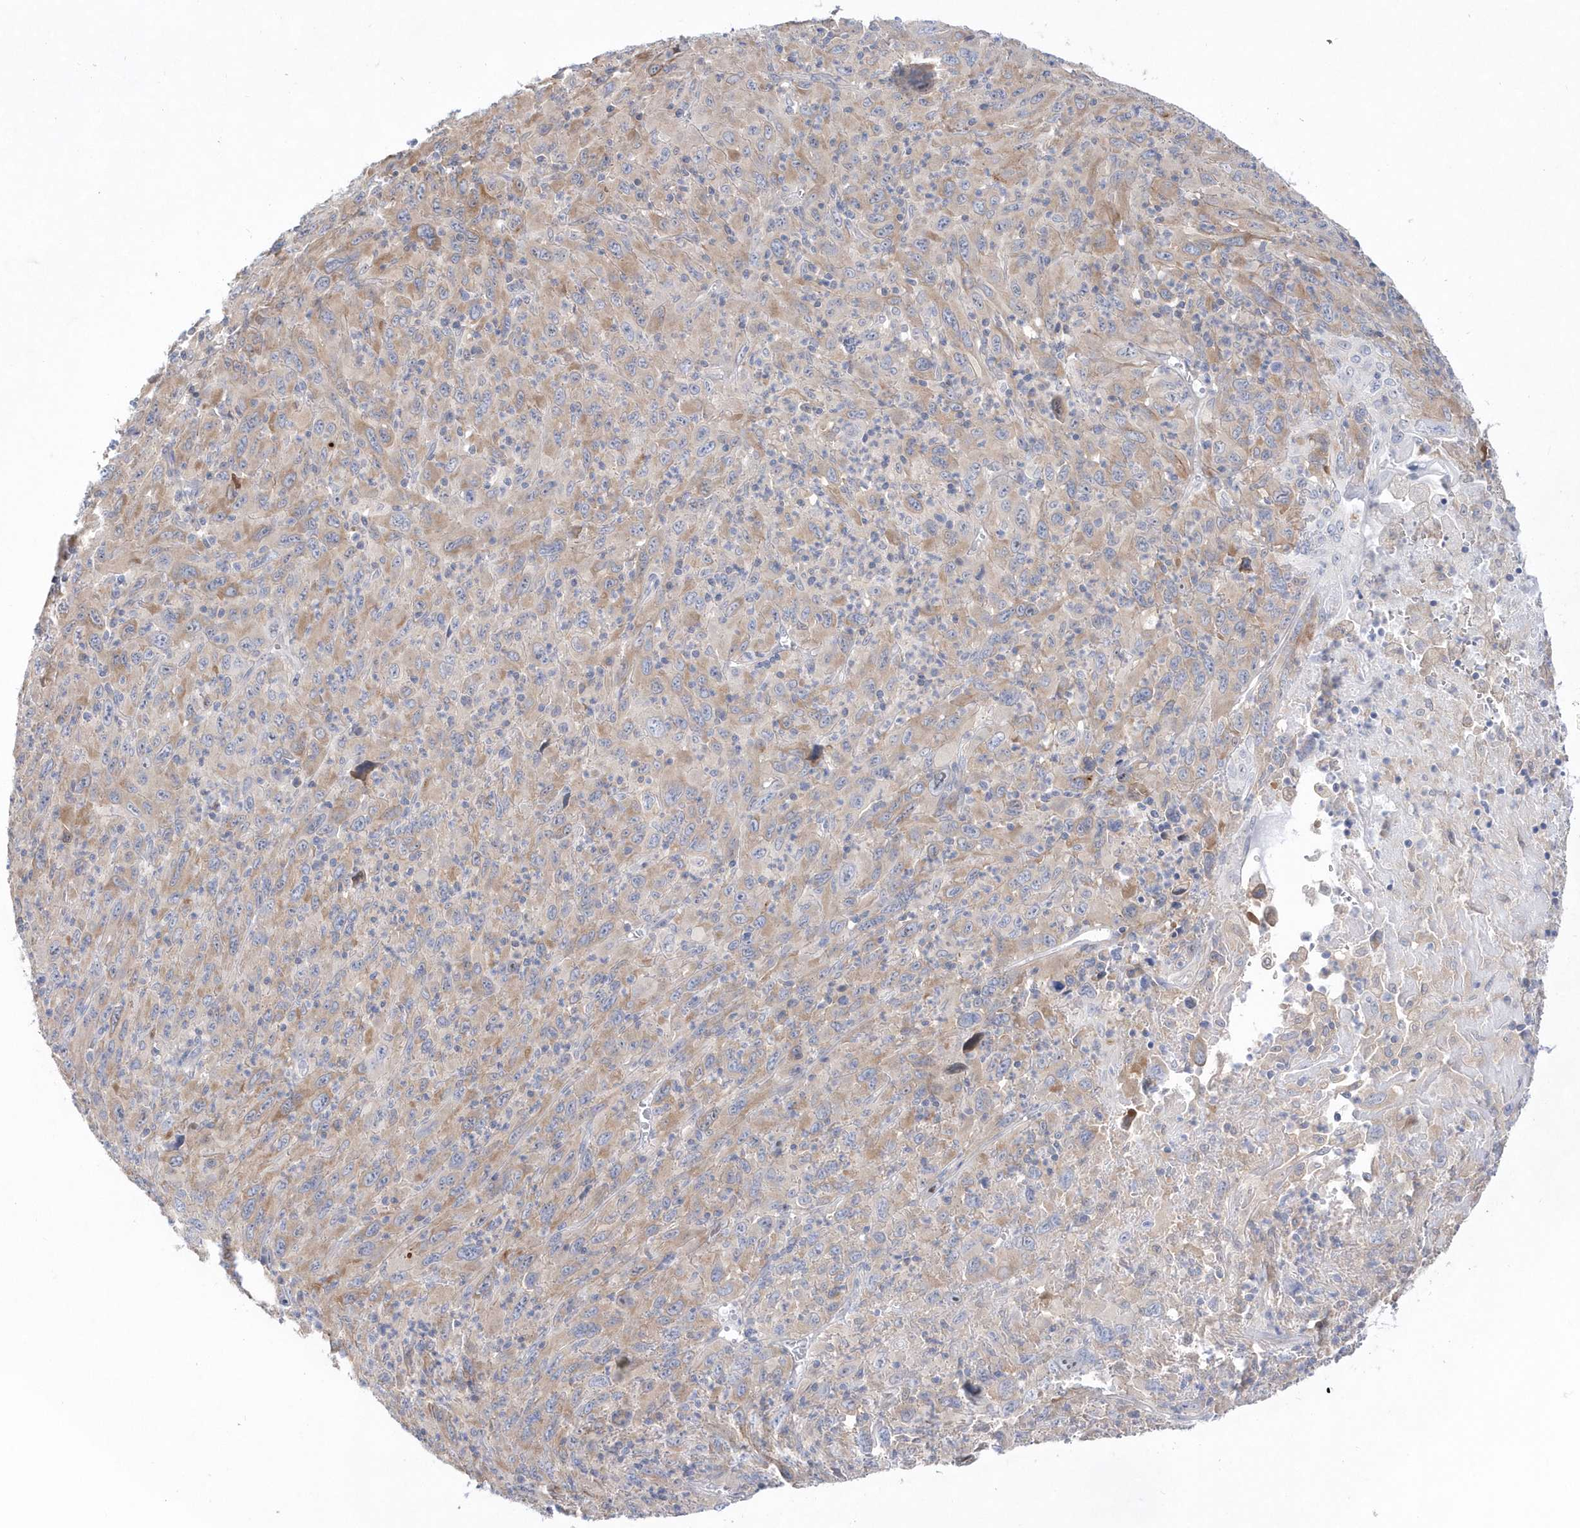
{"staining": {"intensity": "negative", "quantity": "none", "location": "none"}, "tissue": "melanoma", "cell_type": "Tumor cells", "image_type": "cancer", "snomed": [{"axis": "morphology", "description": "Malignant melanoma, Metastatic site"}, {"axis": "topography", "description": "Skin"}], "caption": "High power microscopy histopathology image of an immunohistochemistry (IHC) micrograph of malignant melanoma (metastatic site), revealing no significant positivity in tumor cells. (Brightfield microscopy of DAB immunohistochemistry at high magnification).", "gene": "BDH2", "patient": {"sex": "female", "age": 56}}